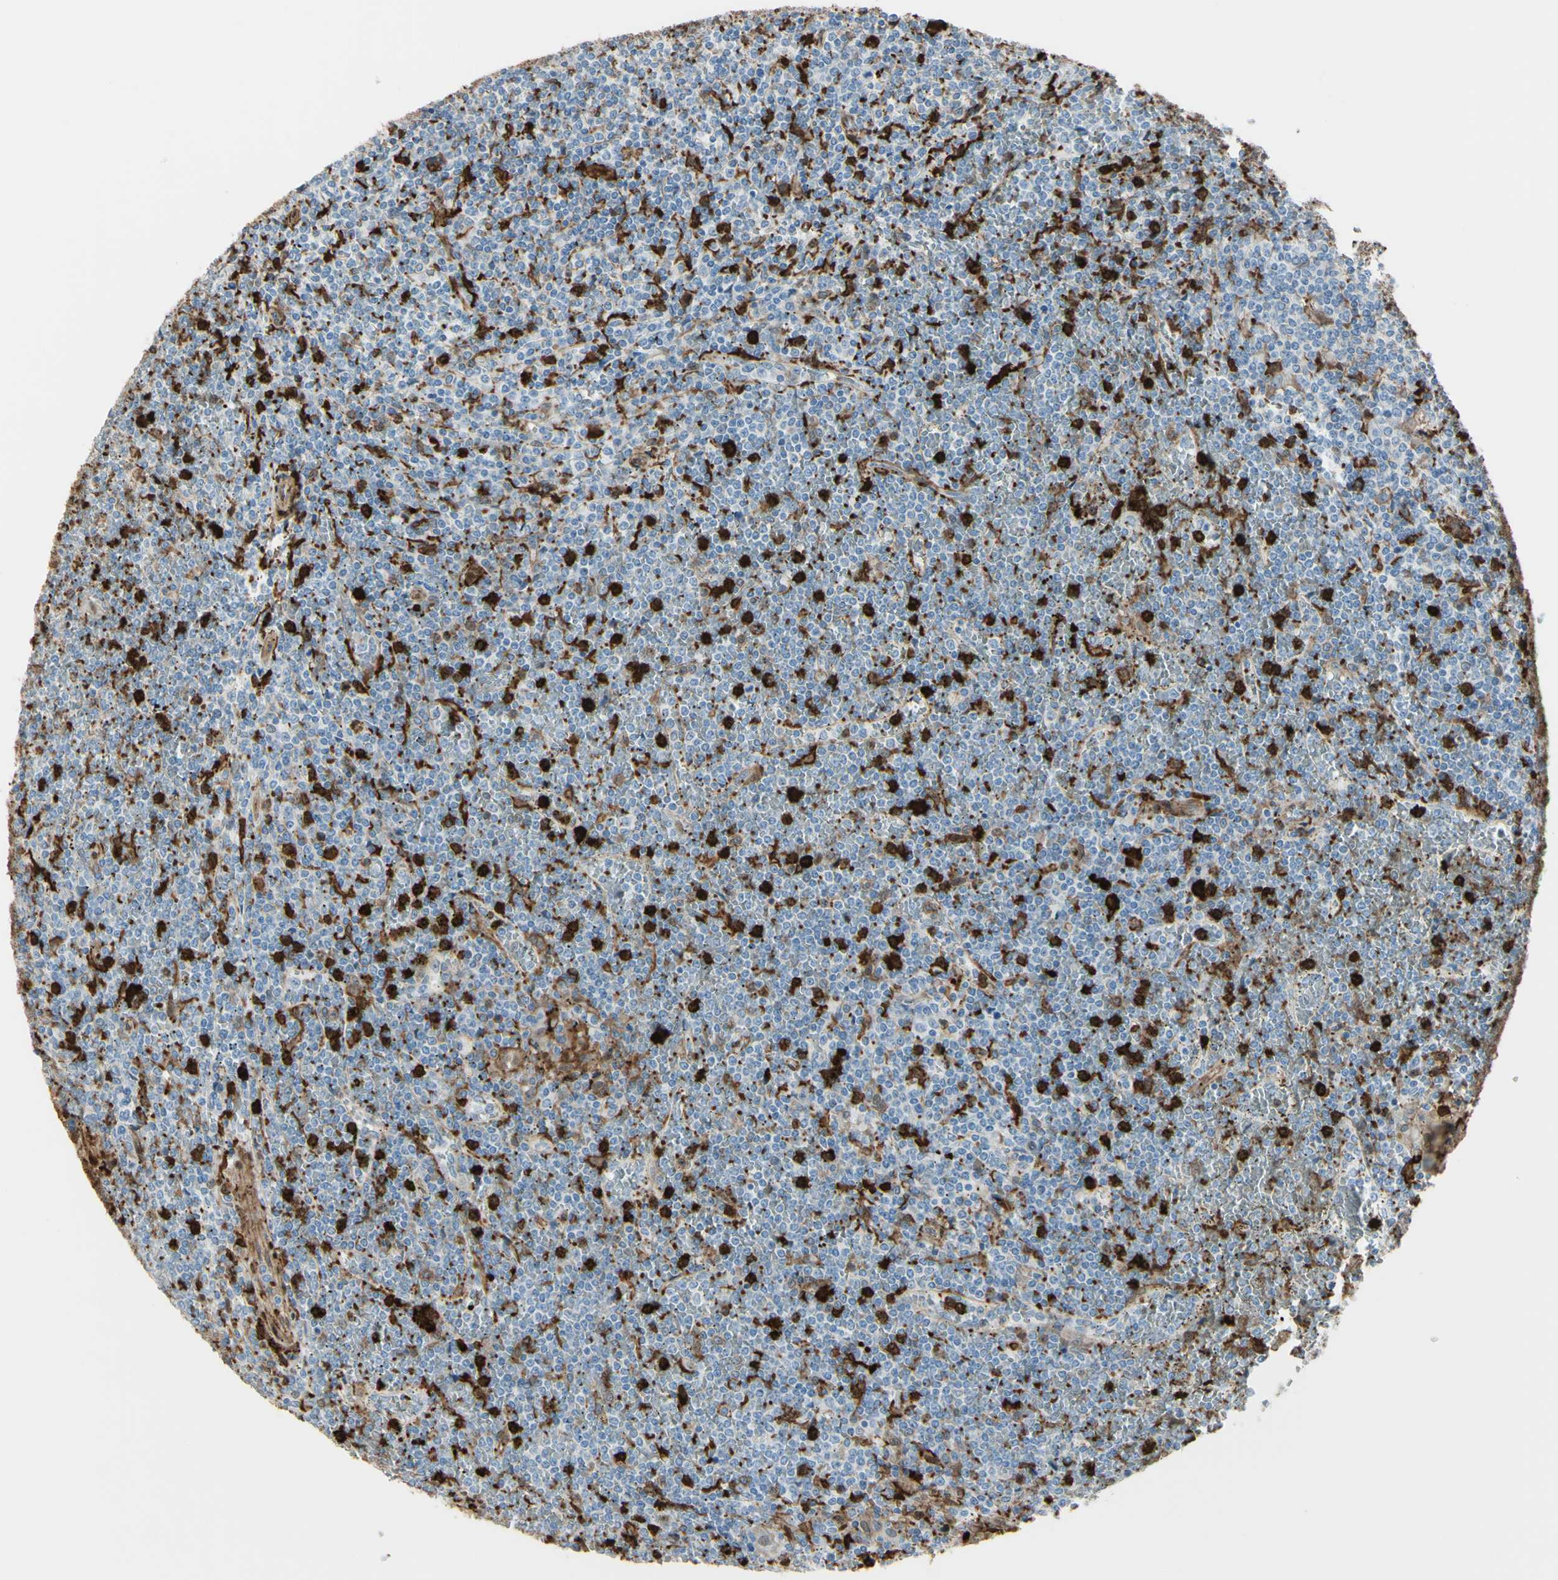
{"staining": {"intensity": "negative", "quantity": "none", "location": "none"}, "tissue": "lymphoma", "cell_type": "Tumor cells", "image_type": "cancer", "snomed": [{"axis": "morphology", "description": "Malignant lymphoma, non-Hodgkin's type, Low grade"}, {"axis": "topography", "description": "Spleen"}], "caption": "This is an immunohistochemistry histopathology image of malignant lymphoma, non-Hodgkin's type (low-grade). There is no expression in tumor cells.", "gene": "GSN", "patient": {"sex": "female", "age": 19}}